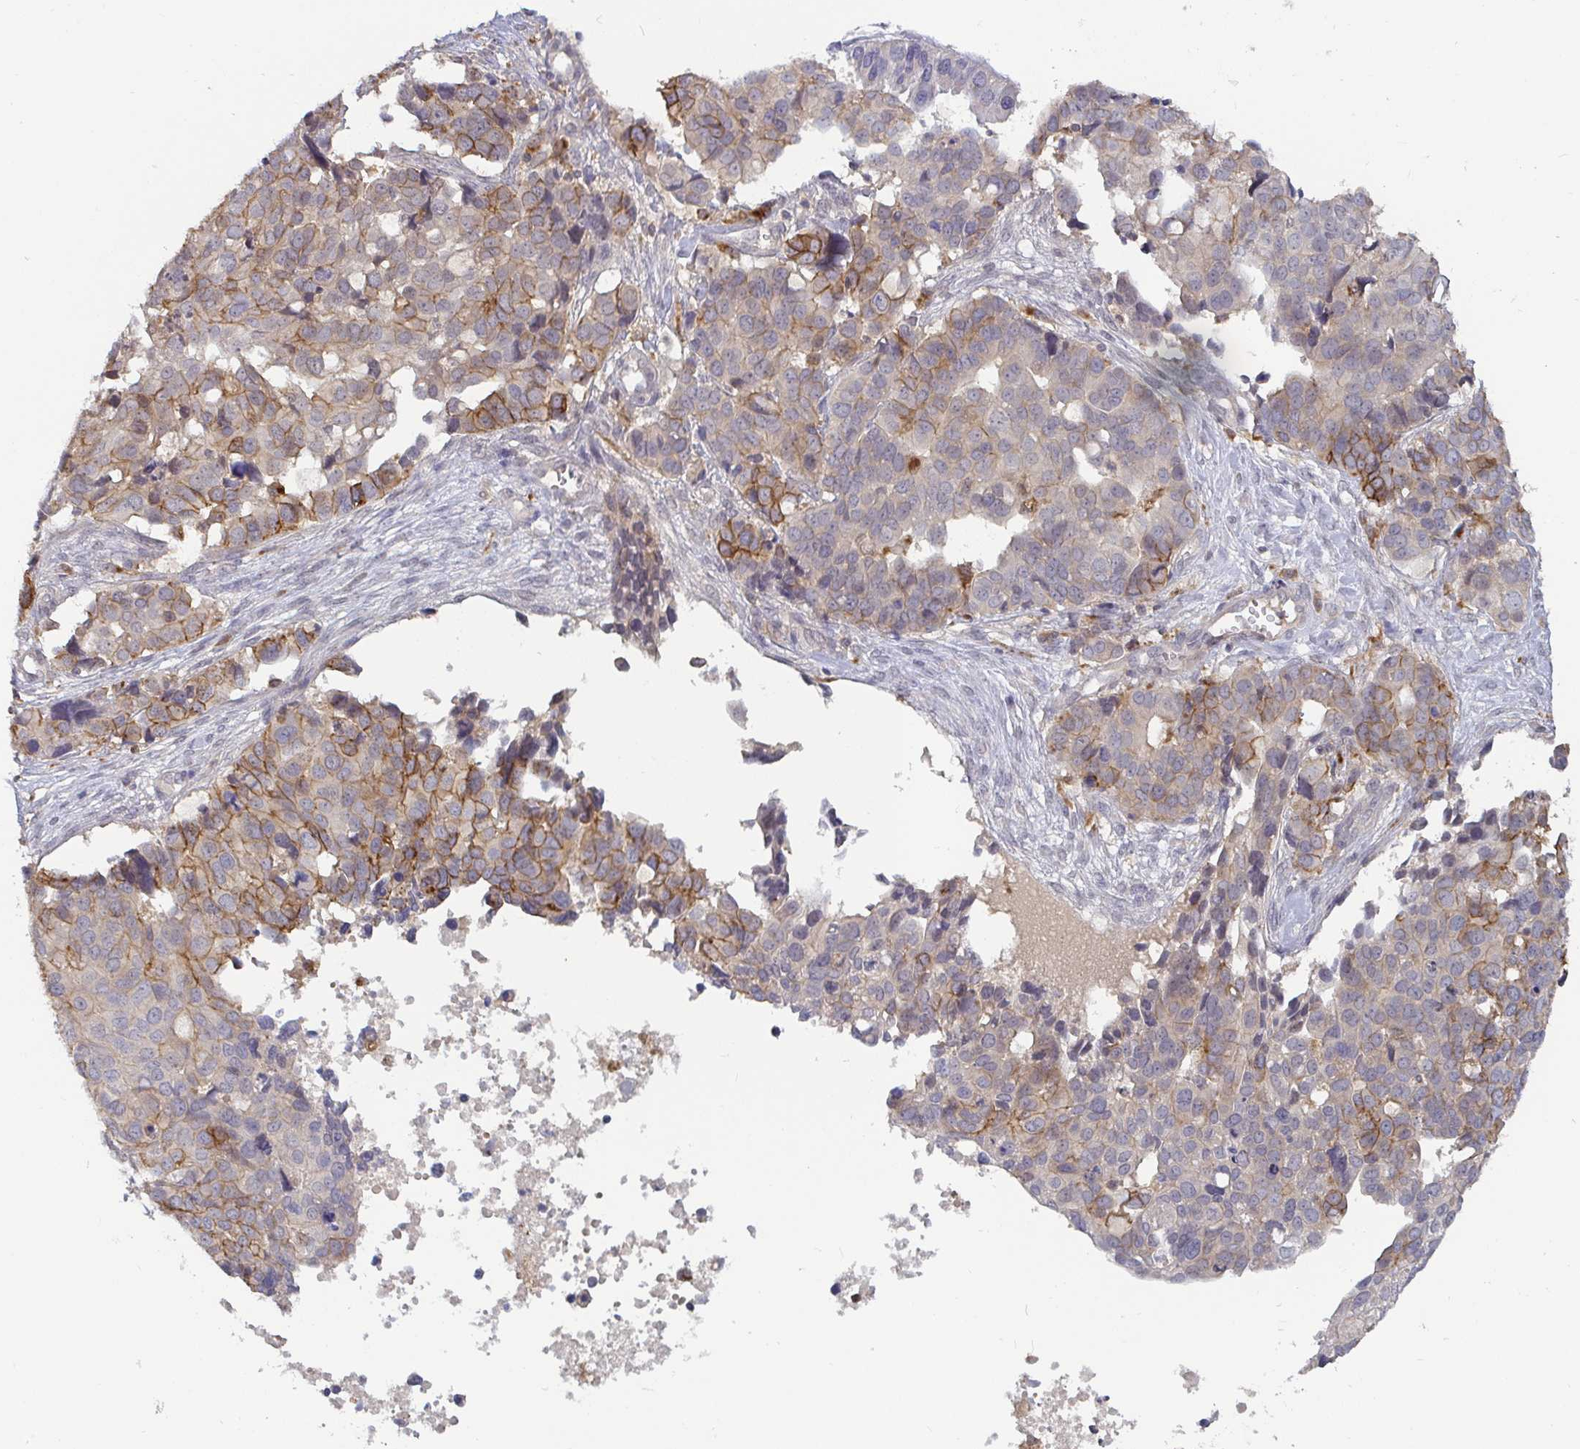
{"staining": {"intensity": "moderate", "quantity": "<25%", "location": "cytoplasmic/membranous"}, "tissue": "ovarian cancer", "cell_type": "Tumor cells", "image_type": "cancer", "snomed": [{"axis": "morphology", "description": "Carcinoma, endometroid"}, {"axis": "topography", "description": "Ovary"}], "caption": "Ovarian endometroid carcinoma stained with immunohistochemistry (IHC) demonstrates moderate cytoplasmic/membranous expression in approximately <25% of tumor cells.", "gene": "CDH18", "patient": {"sex": "female", "age": 78}}